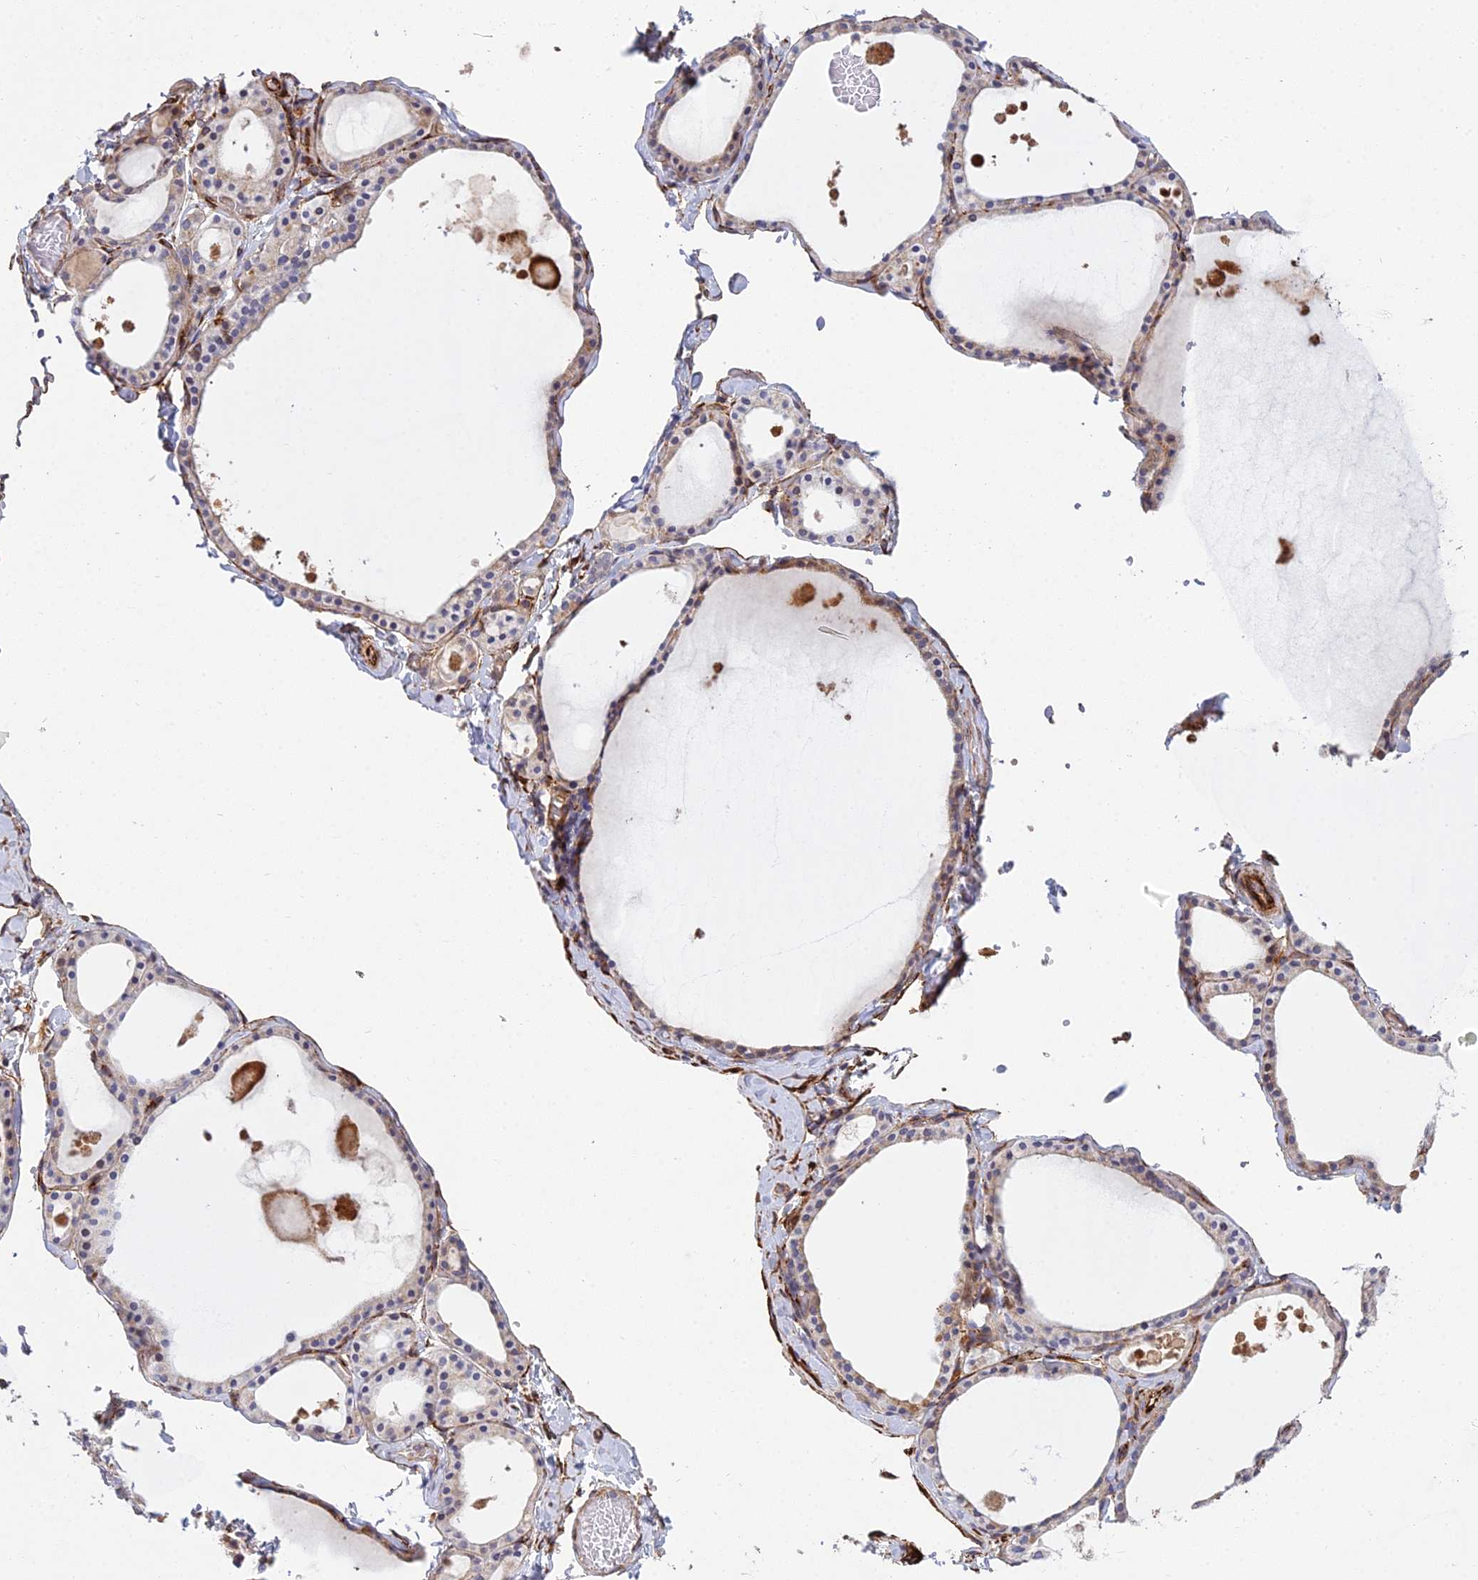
{"staining": {"intensity": "moderate", "quantity": ">75%", "location": "cytoplasmic/membranous"}, "tissue": "thyroid gland", "cell_type": "Glandular cells", "image_type": "normal", "snomed": [{"axis": "morphology", "description": "Normal tissue, NOS"}, {"axis": "topography", "description": "Thyroid gland"}], "caption": "Immunohistochemical staining of benign thyroid gland exhibits moderate cytoplasmic/membranous protein positivity in about >75% of glandular cells. Using DAB (3,3'-diaminobenzidine) (brown) and hematoxylin (blue) stains, captured at high magnification using brightfield microscopy.", "gene": "NDUFAF7", "patient": {"sex": "male", "age": 56}}